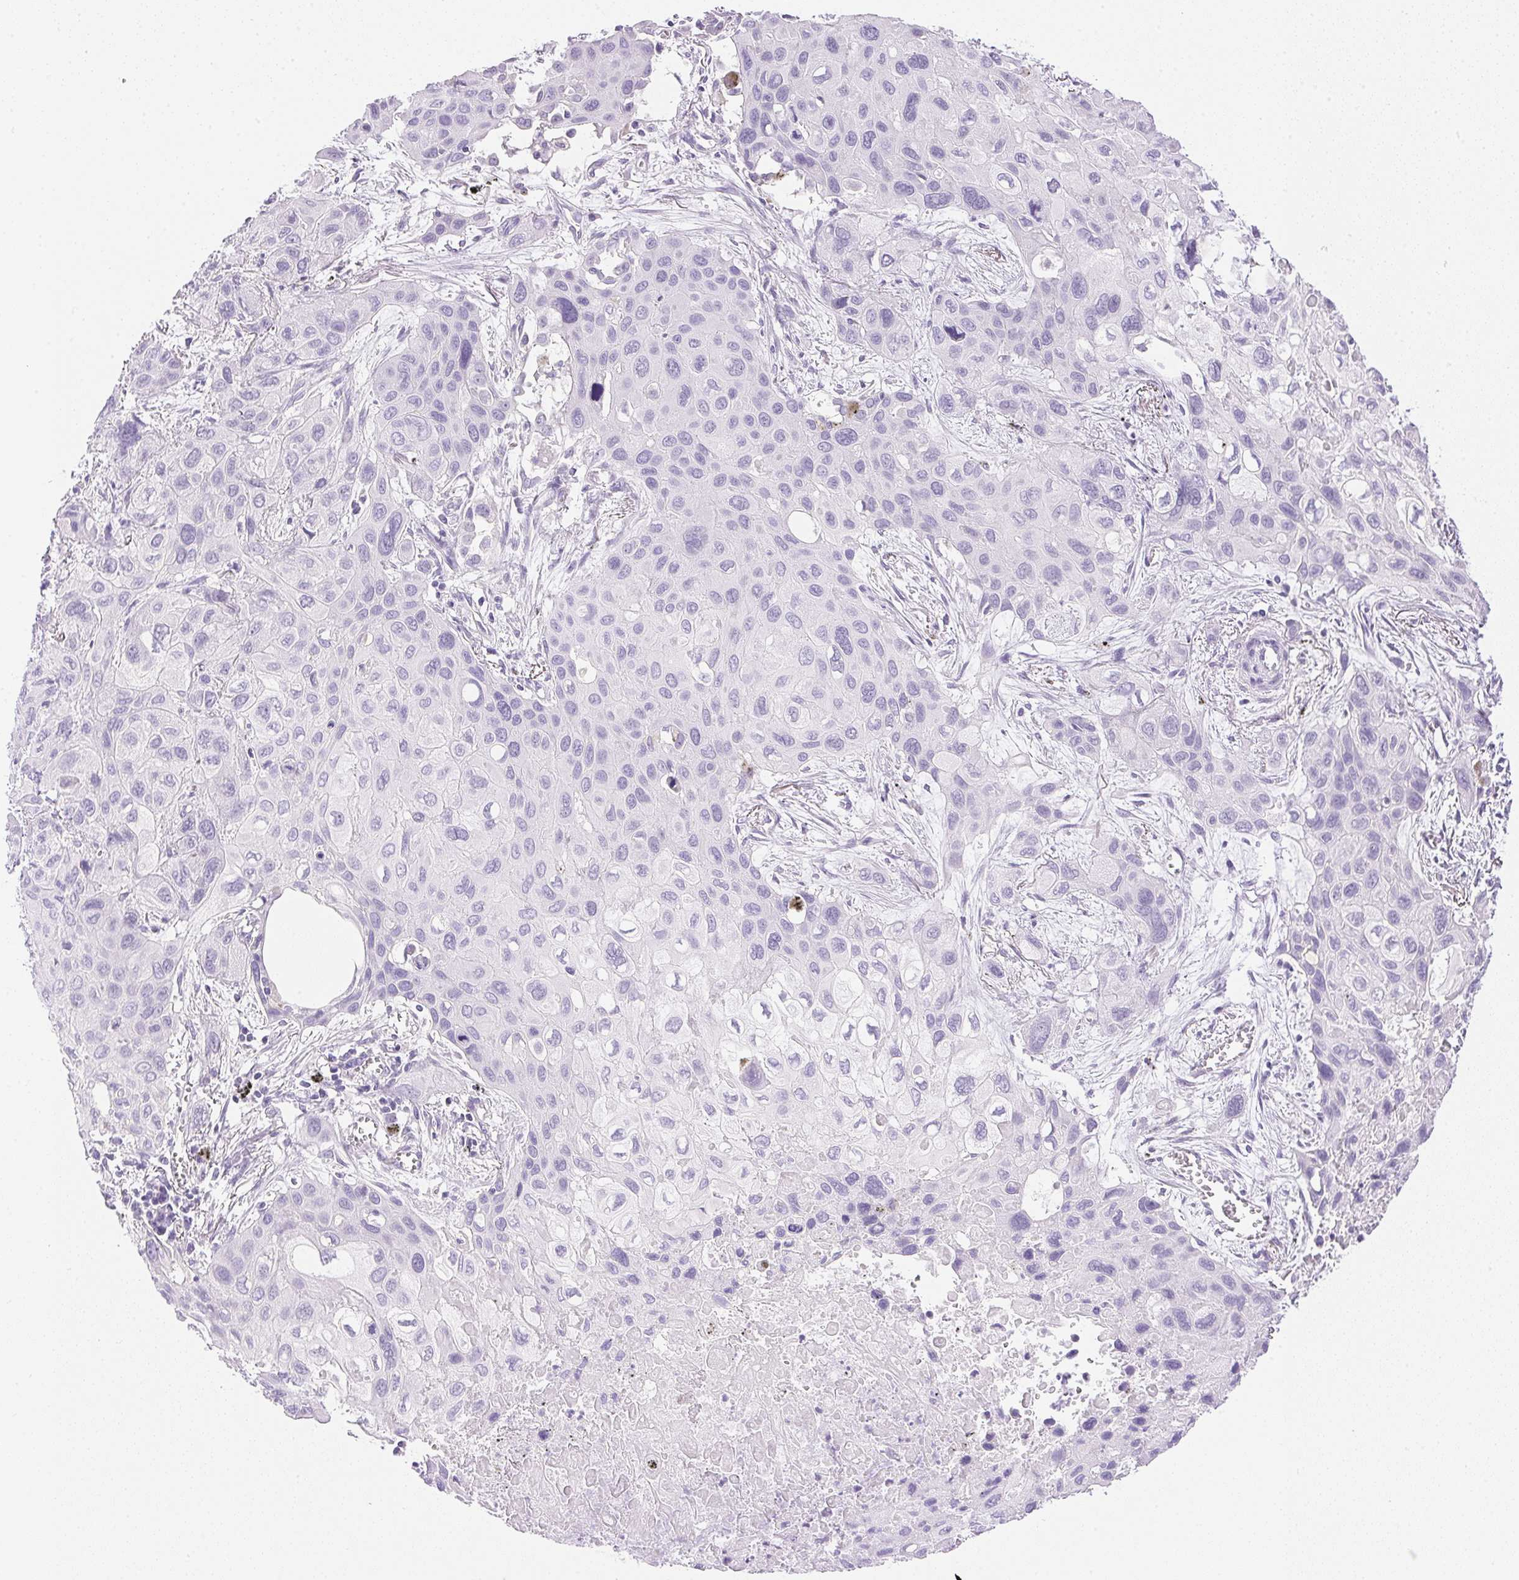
{"staining": {"intensity": "negative", "quantity": "none", "location": "none"}, "tissue": "lung cancer", "cell_type": "Tumor cells", "image_type": "cancer", "snomed": [{"axis": "morphology", "description": "Squamous cell carcinoma, NOS"}, {"axis": "morphology", "description": "Squamous cell carcinoma, metastatic, NOS"}, {"axis": "topography", "description": "Lung"}], "caption": "Immunohistochemistry (IHC) of human squamous cell carcinoma (lung) demonstrates no staining in tumor cells.", "gene": "ATP6V1G3", "patient": {"sex": "male", "age": 59}}